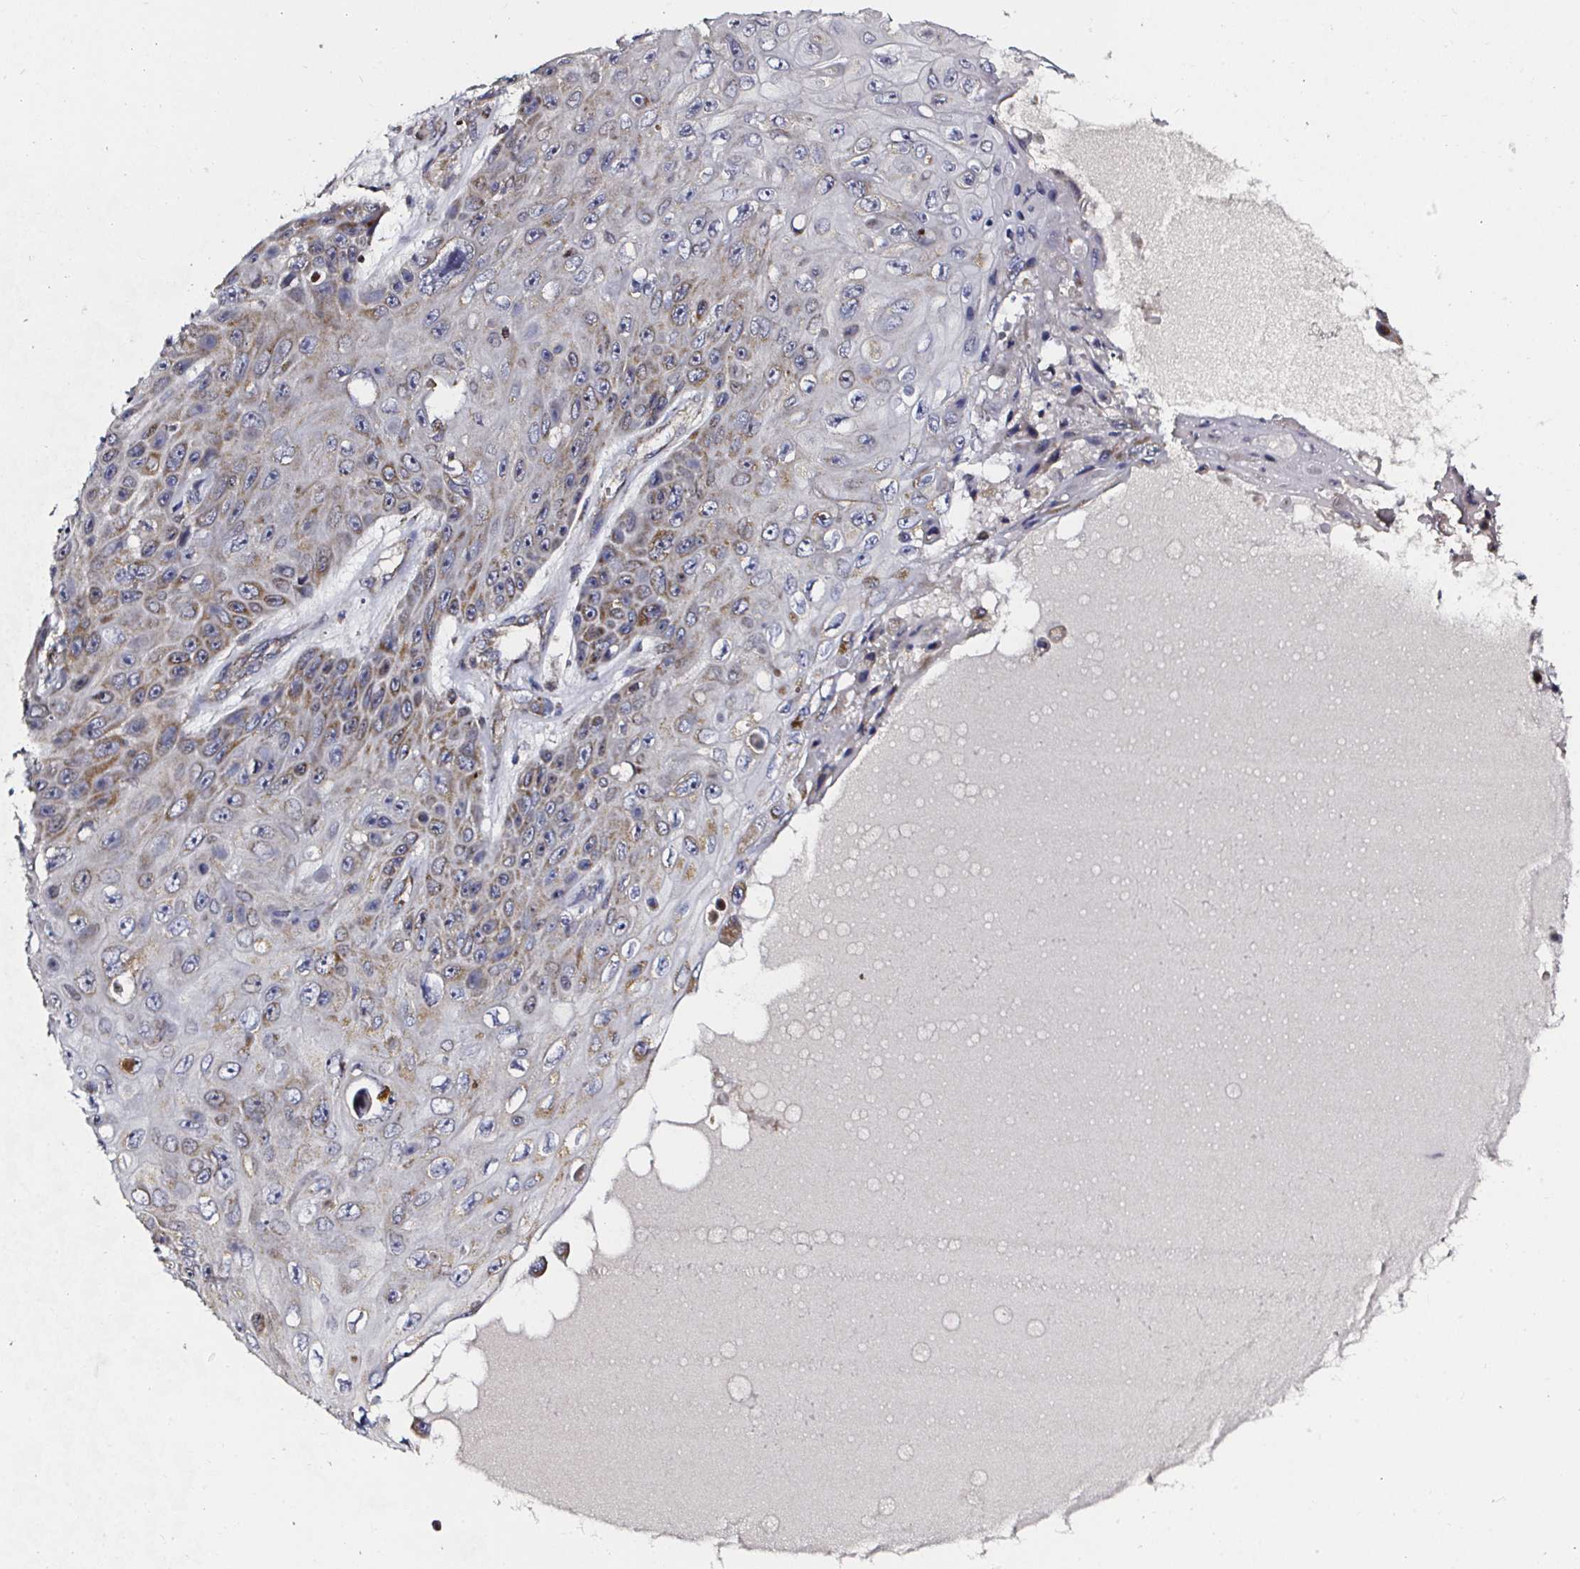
{"staining": {"intensity": "moderate", "quantity": "<25%", "location": "cytoplasmic/membranous"}, "tissue": "skin cancer", "cell_type": "Tumor cells", "image_type": "cancer", "snomed": [{"axis": "morphology", "description": "Squamous cell carcinoma, NOS"}, {"axis": "topography", "description": "Skin"}], "caption": "Skin squamous cell carcinoma stained with a brown dye reveals moderate cytoplasmic/membranous positive positivity in approximately <25% of tumor cells.", "gene": "ATAD3B", "patient": {"sex": "male", "age": 82}}